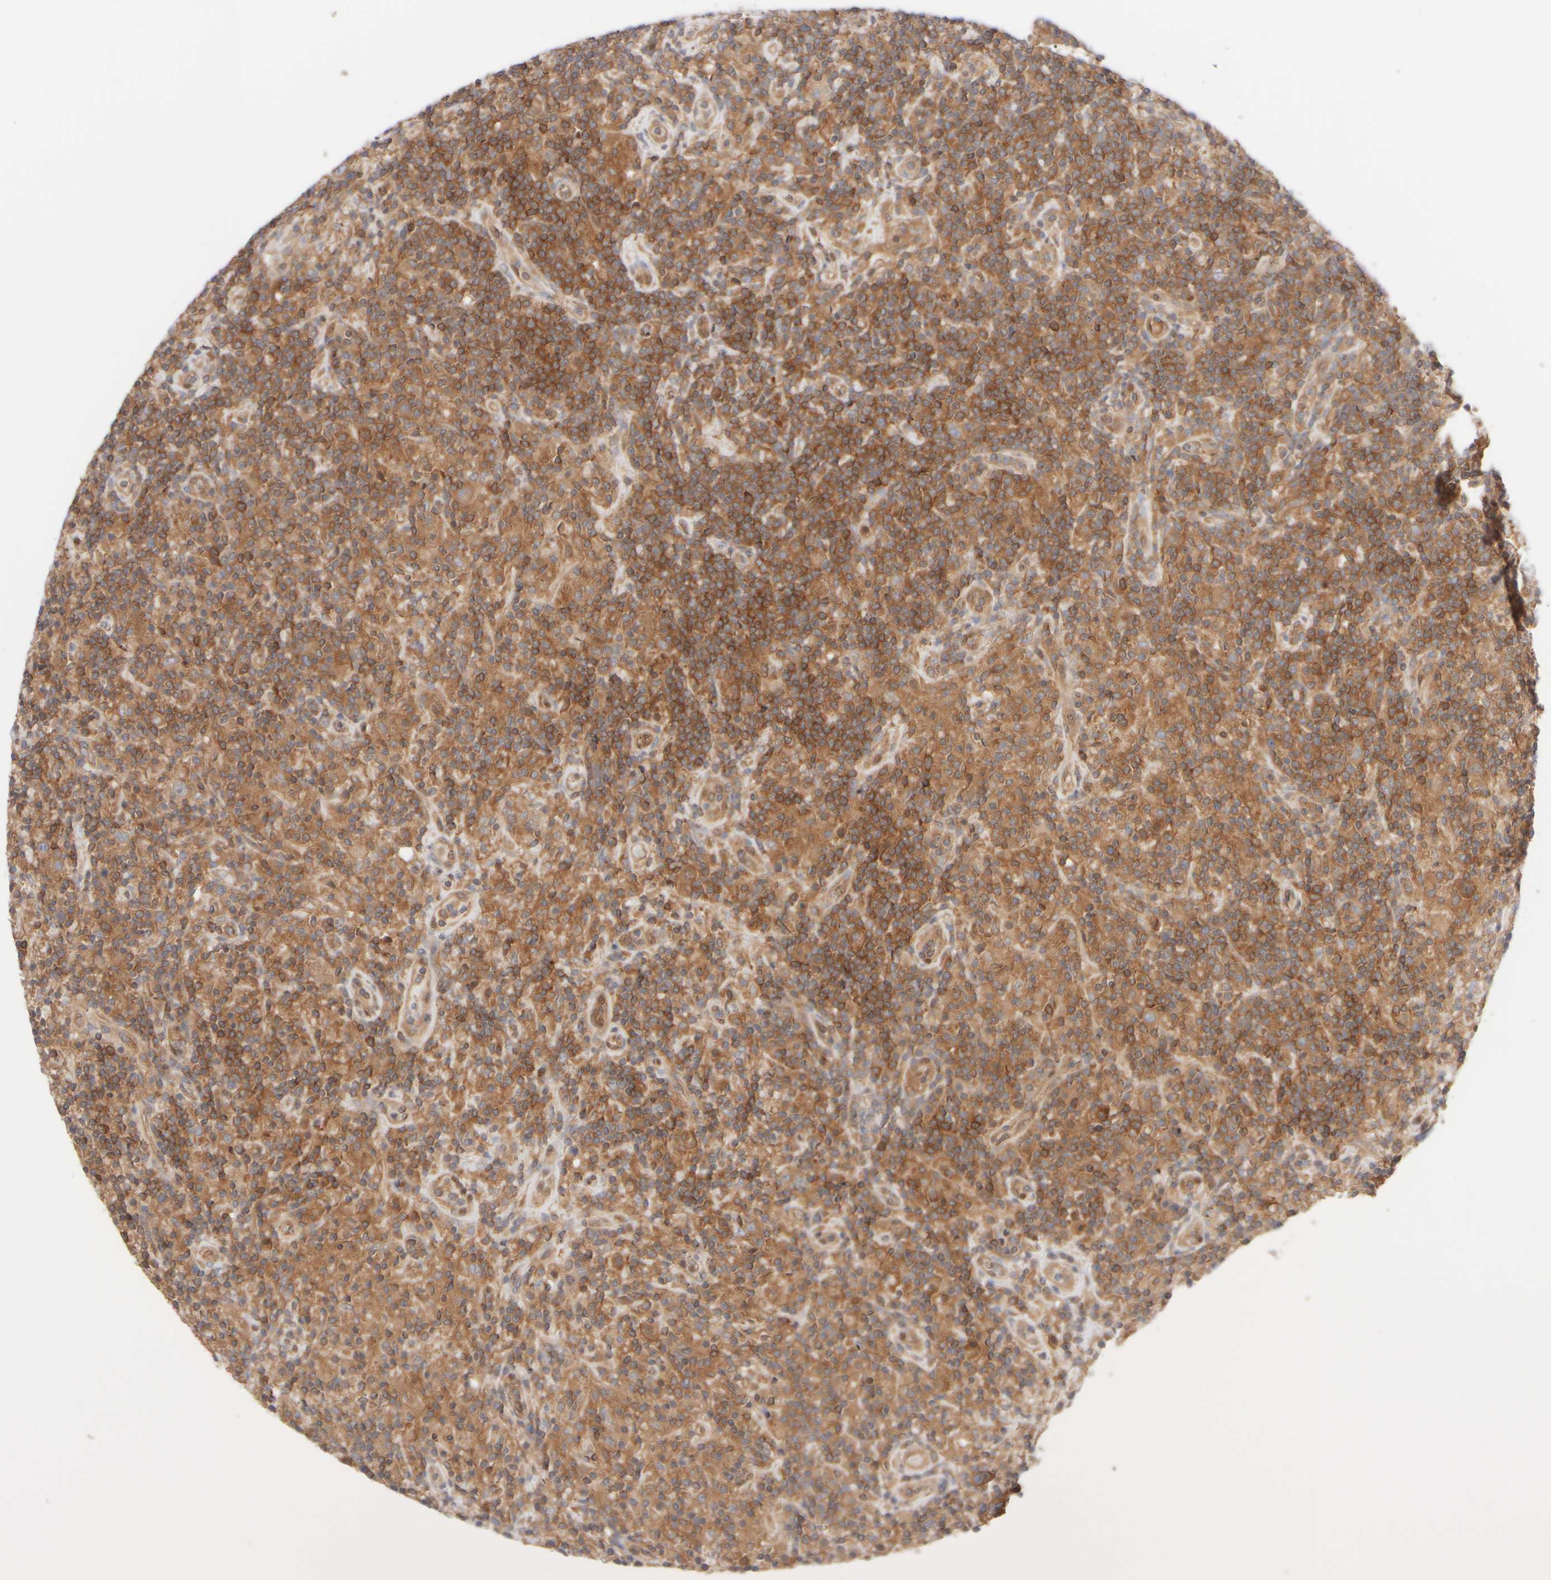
{"staining": {"intensity": "moderate", "quantity": ">75%", "location": "cytoplasmic/membranous"}, "tissue": "lymphoma", "cell_type": "Tumor cells", "image_type": "cancer", "snomed": [{"axis": "morphology", "description": "Hodgkin's disease, NOS"}, {"axis": "topography", "description": "Lymph node"}], "caption": "Immunohistochemistry (IHC) (DAB) staining of Hodgkin's disease displays moderate cytoplasmic/membranous protein positivity in about >75% of tumor cells. The staining was performed using DAB, with brown indicating positive protein expression. Nuclei are stained blue with hematoxylin.", "gene": "RABEP1", "patient": {"sex": "male", "age": 70}}